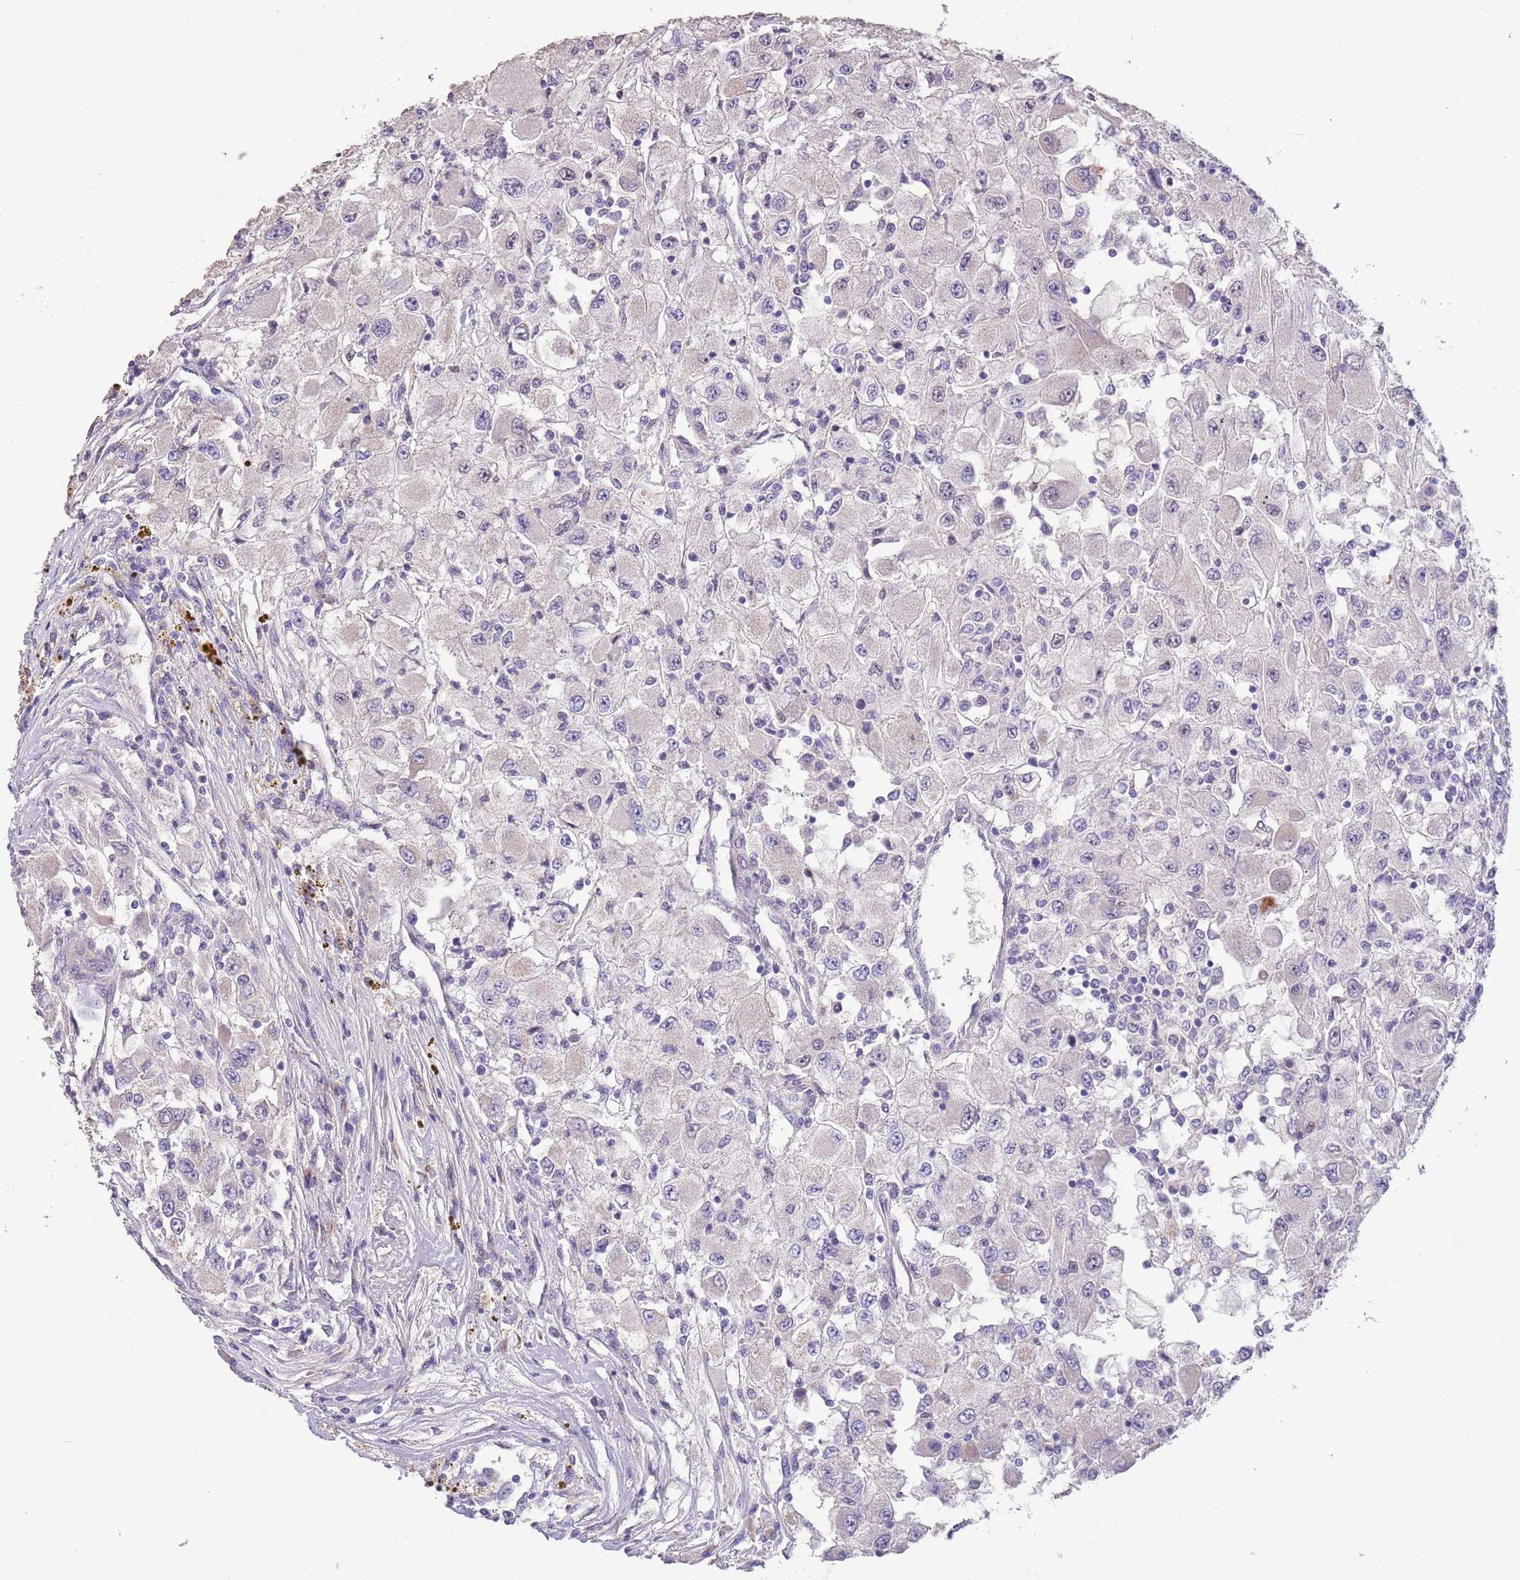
{"staining": {"intensity": "negative", "quantity": "none", "location": "none"}, "tissue": "renal cancer", "cell_type": "Tumor cells", "image_type": "cancer", "snomed": [{"axis": "morphology", "description": "Adenocarcinoma, NOS"}, {"axis": "topography", "description": "Kidney"}], "caption": "DAB (3,3'-diaminobenzidine) immunohistochemical staining of human renal adenocarcinoma shows no significant staining in tumor cells.", "gene": "ZNF658", "patient": {"sex": "female", "age": 67}}